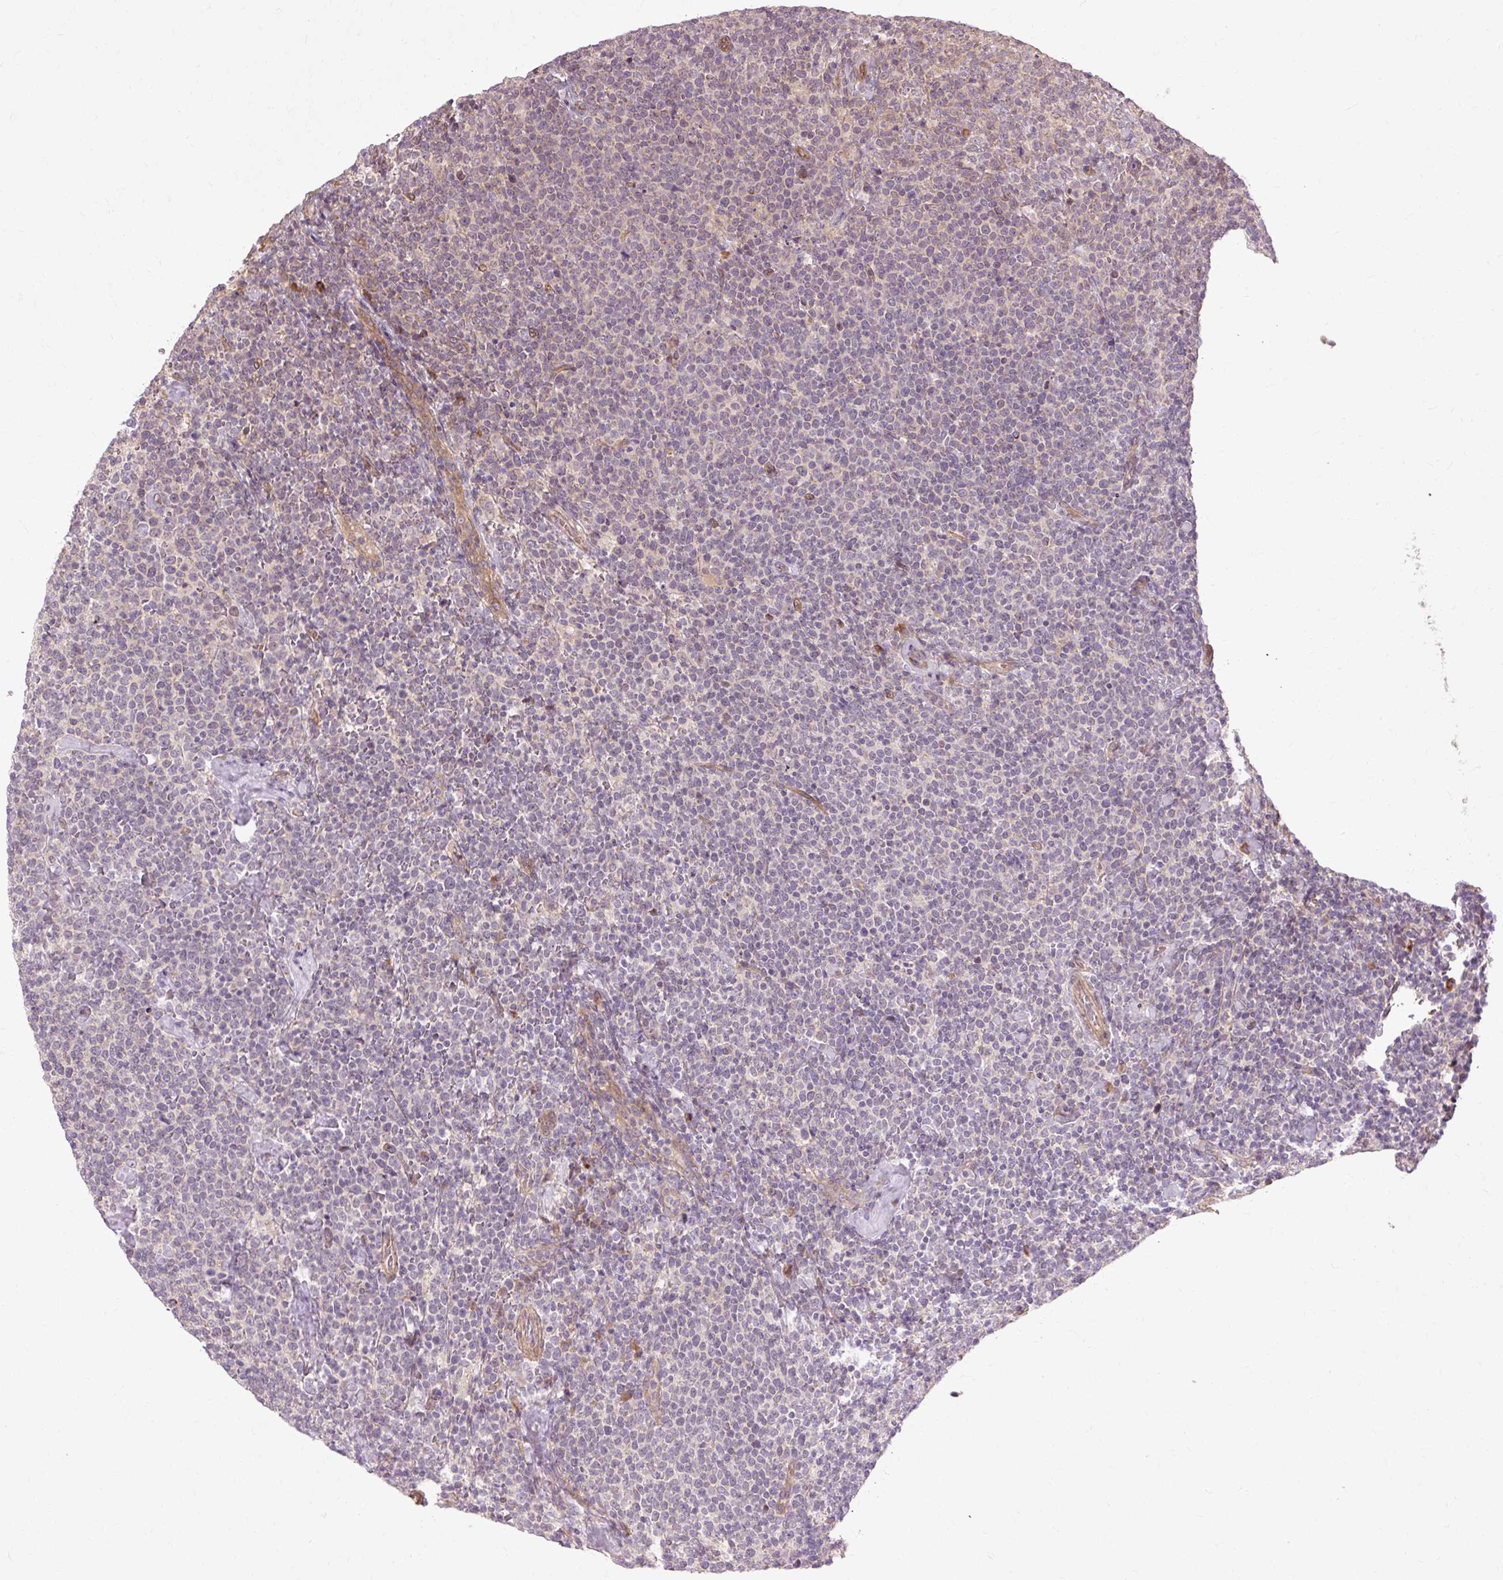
{"staining": {"intensity": "weak", "quantity": "<25%", "location": "cytoplasmic/membranous"}, "tissue": "lymphoma", "cell_type": "Tumor cells", "image_type": "cancer", "snomed": [{"axis": "morphology", "description": "Malignant lymphoma, non-Hodgkin's type, High grade"}, {"axis": "topography", "description": "Lymph node"}], "caption": "Tumor cells show no significant positivity in high-grade malignant lymphoma, non-Hodgkin's type.", "gene": "FLRT1", "patient": {"sex": "male", "age": 61}}